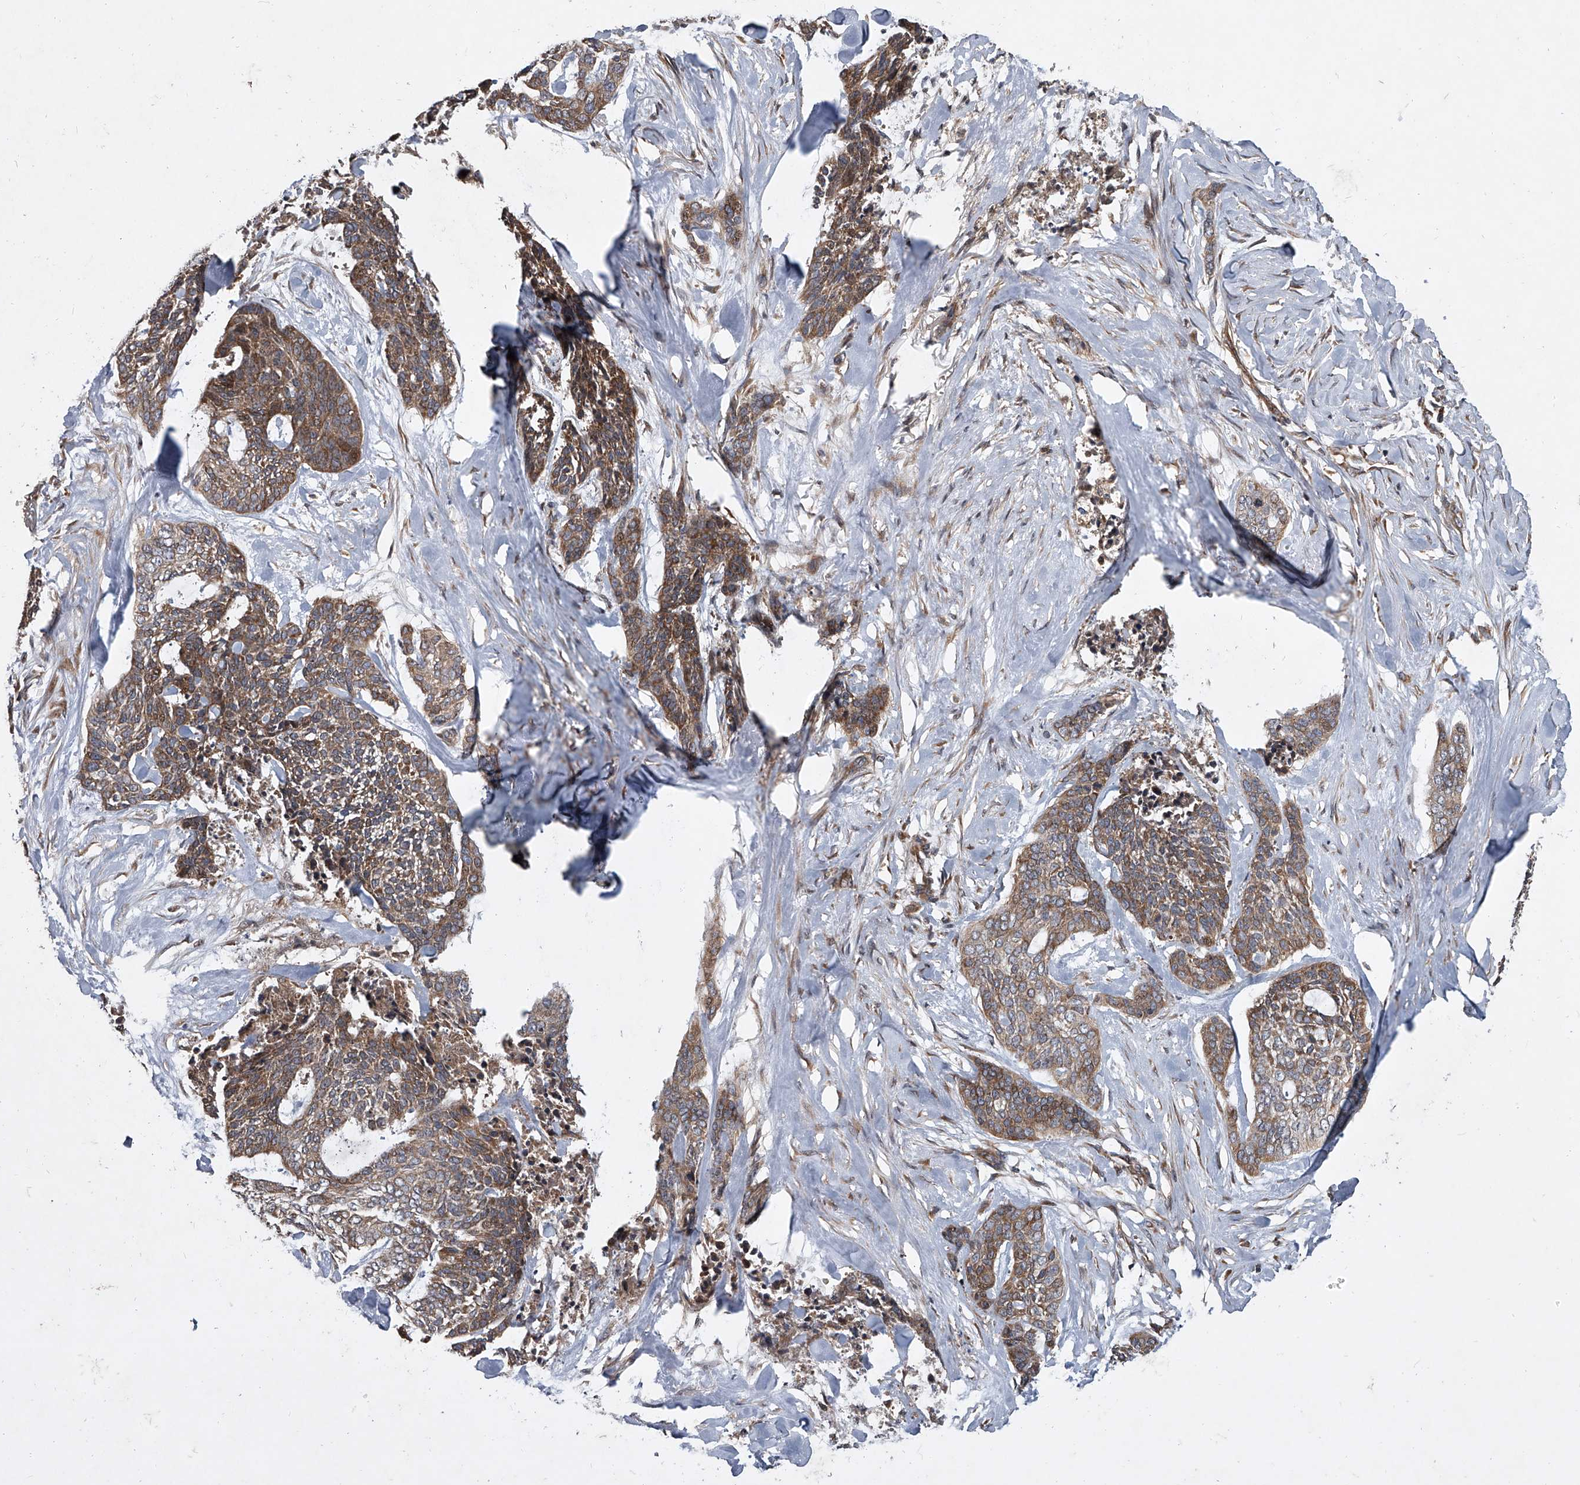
{"staining": {"intensity": "moderate", "quantity": ">75%", "location": "cytoplasmic/membranous"}, "tissue": "skin cancer", "cell_type": "Tumor cells", "image_type": "cancer", "snomed": [{"axis": "morphology", "description": "Basal cell carcinoma"}, {"axis": "topography", "description": "Skin"}], "caption": "Tumor cells exhibit moderate cytoplasmic/membranous staining in approximately >75% of cells in skin cancer (basal cell carcinoma). (DAB (3,3'-diaminobenzidine) IHC with brightfield microscopy, high magnification).", "gene": "EVA1C", "patient": {"sex": "female", "age": 64}}